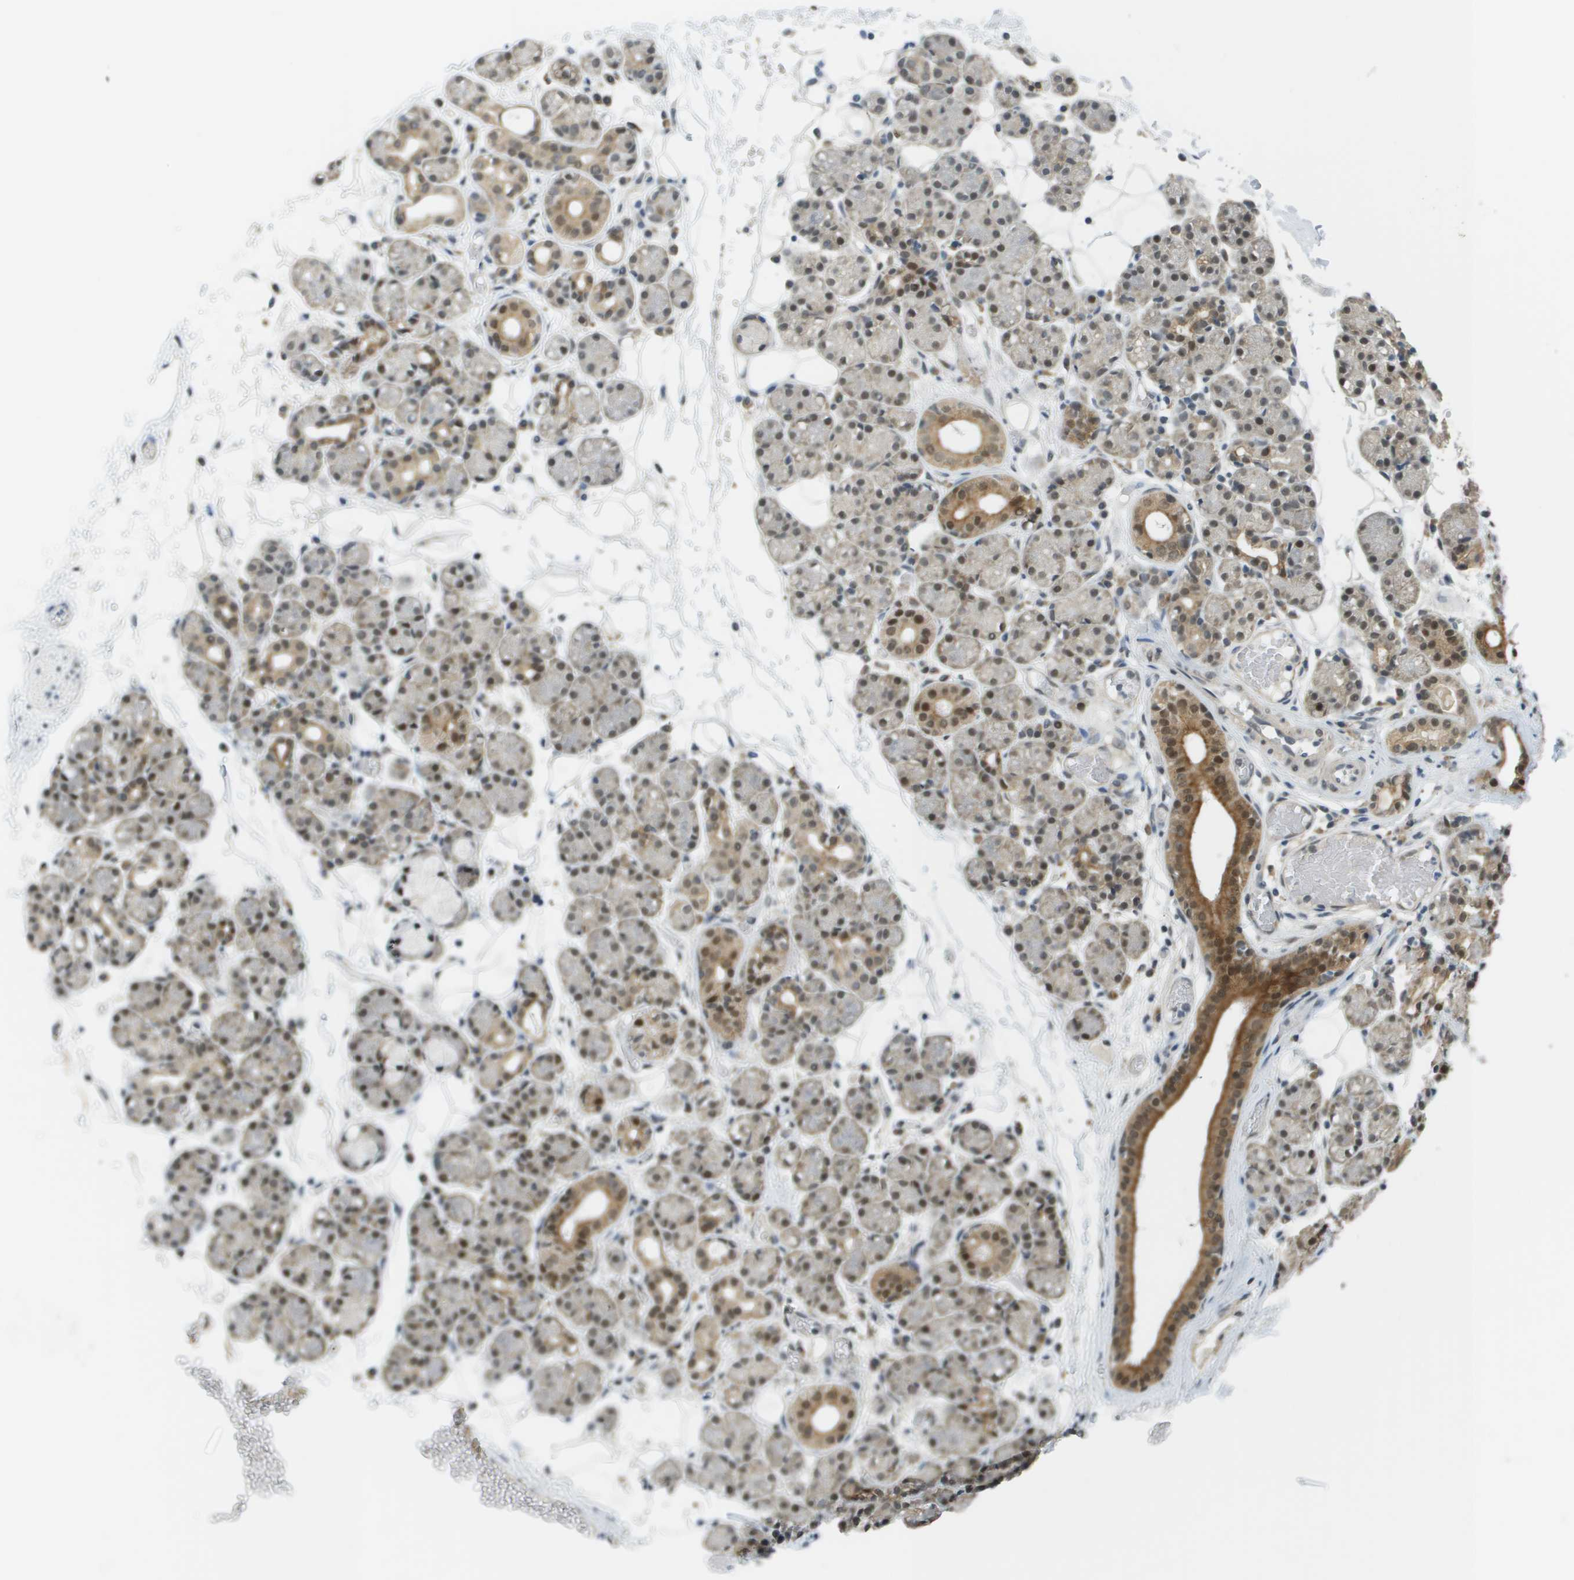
{"staining": {"intensity": "moderate", "quantity": ">75%", "location": "cytoplasmic/membranous,nuclear"}, "tissue": "salivary gland", "cell_type": "Glandular cells", "image_type": "normal", "snomed": [{"axis": "morphology", "description": "Normal tissue, NOS"}, {"axis": "topography", "description": "Salivary gland"}], "caption": "DAB (3,3'-diaminobenzidine) immunohistochemical staining of normal salivary gland exhibits moderate cytoplasmic/membranous,nuclear protein expression in about >75% of glandular cells.", "gene": "ARID1B", "patient": {"sex": "male", "age": 63}}